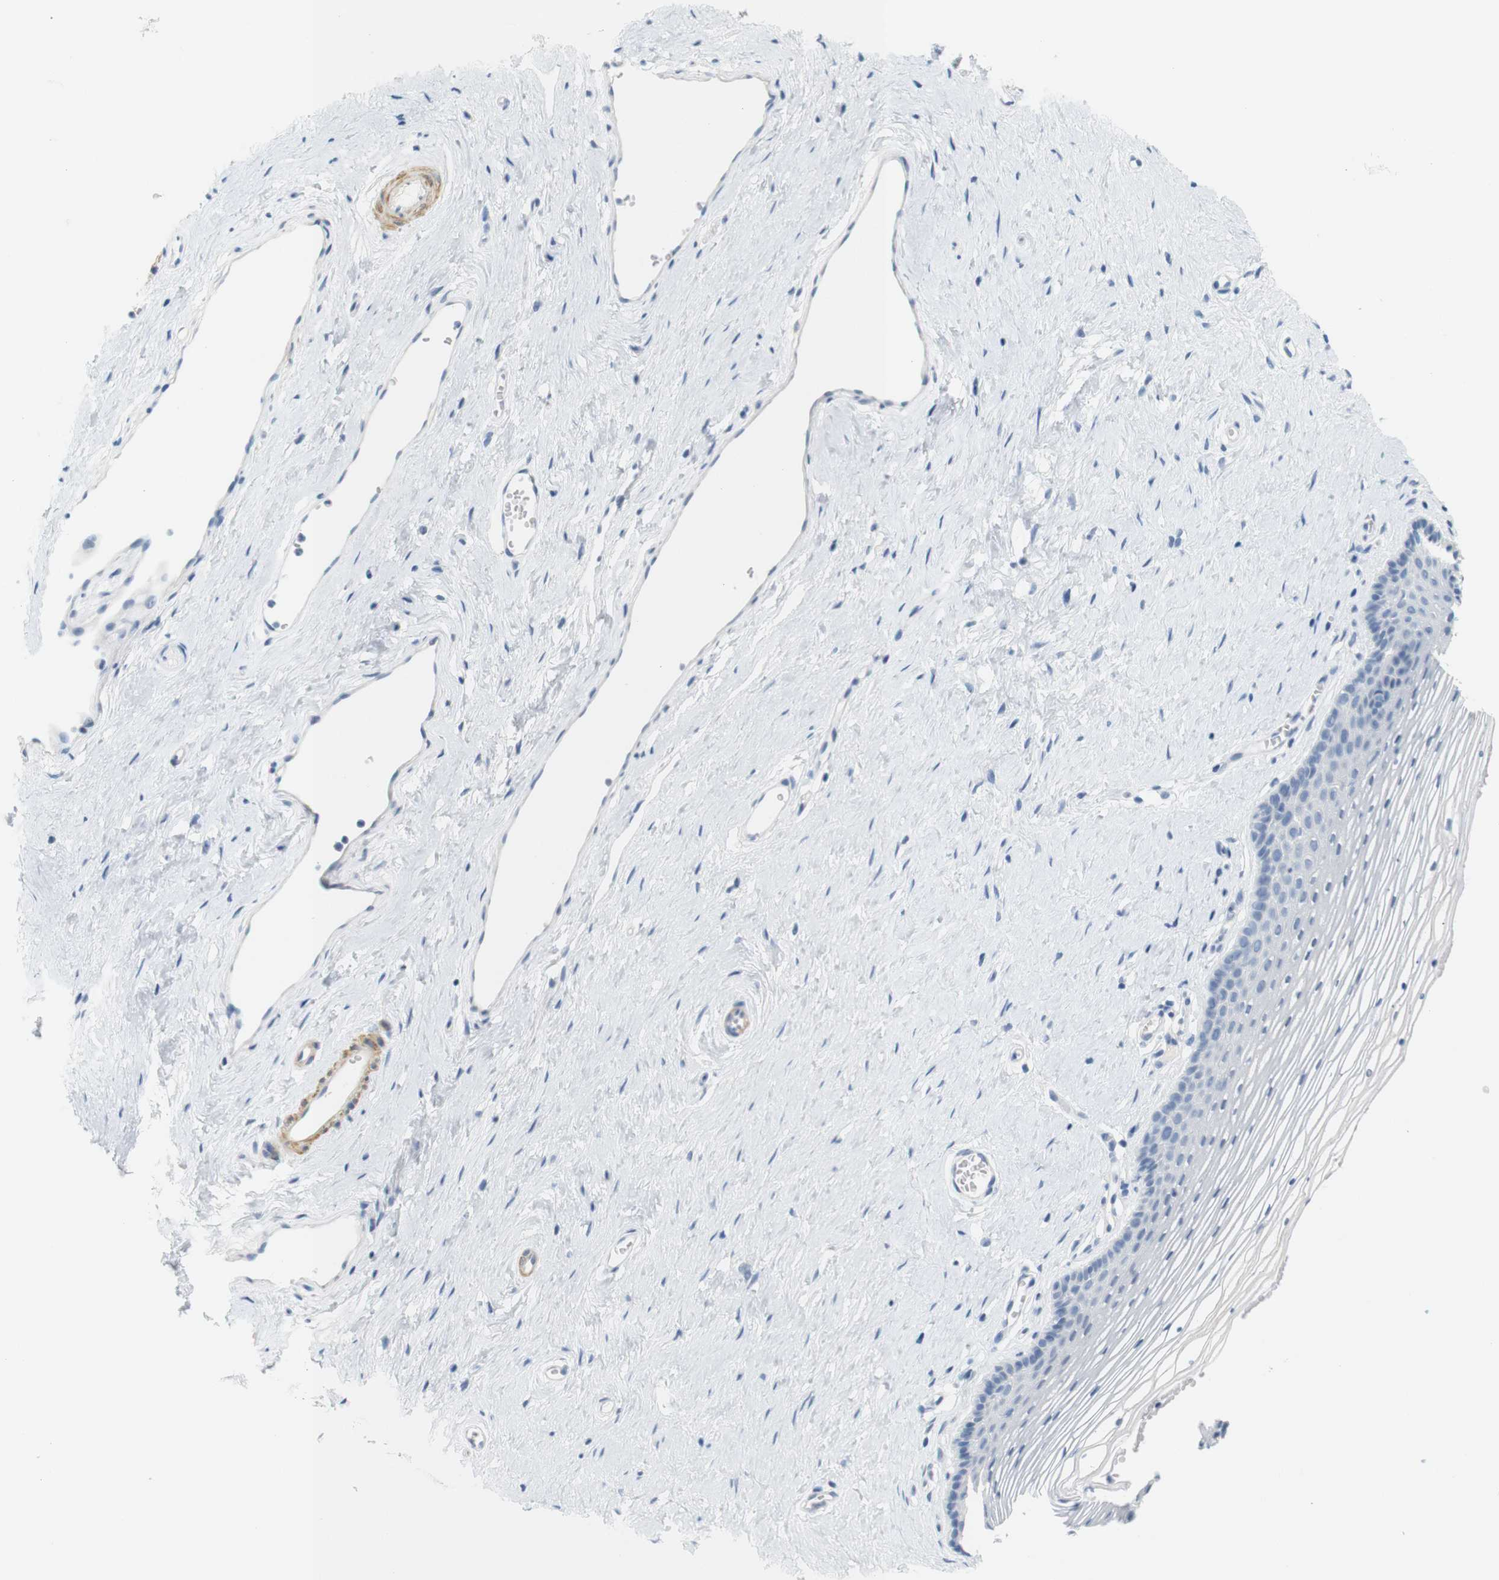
{"staining": {"intensity": "negative", "quantity": "none", "location": "none"}, "tissue": "vagina", "cell_type": "Squamous epithelial cells", "image_type": "normal", "snomed": [{"axis": "morphology", "description": "Normal tissue, NOS"}, {"axis": "topography", "description": "Vagina"}], "caption": "Human vagina stained for a protein using immunohistochemistry demonstrates no staining in squamous epithelial cells.", "gene": "HRH2", "patient": {"sex": "female", "age": 32}}